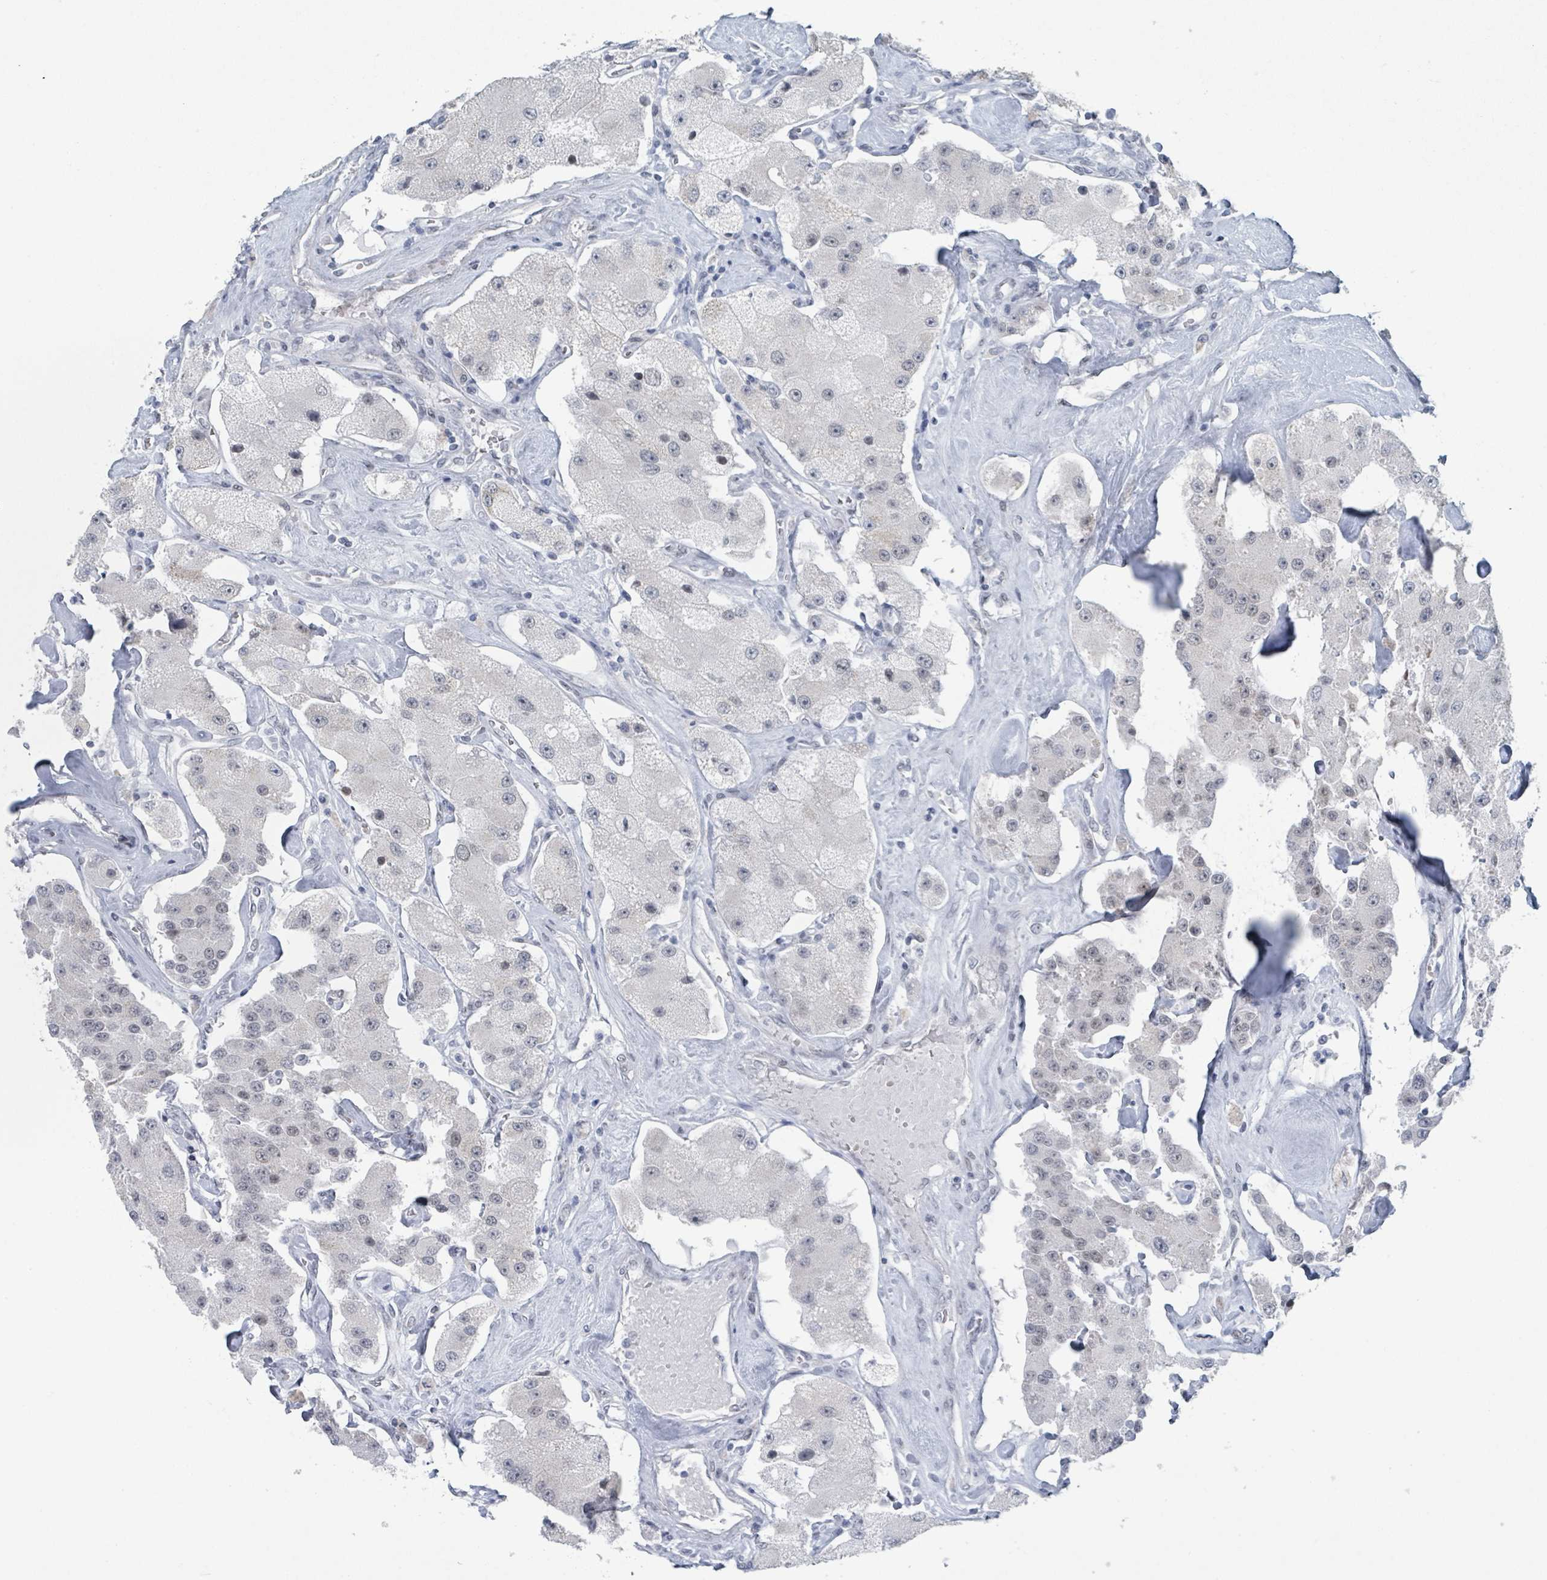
{"staining": {"intensity": "negative", "quantity": "none", "location": "none"}, "tissue": "carcinoid", "cell_type": "Tumor cells", "image_type": "cancer", "snomed": [{"axis": "morphology", "description": "Carcinoid, malignant, NOS"}, {"axis": "topography", "description": "Pancreas"}], "caption": "Immunohistochemistry micrograph of neoplastic tissue: human carcinoid stained with DAB demonstrates no significant protein expression in tumor cells. (Brightfield microscopy of DAB IHC at high magnification).", "gene": "EHMT2", "patient": {"sex": "male", "age": 41}}